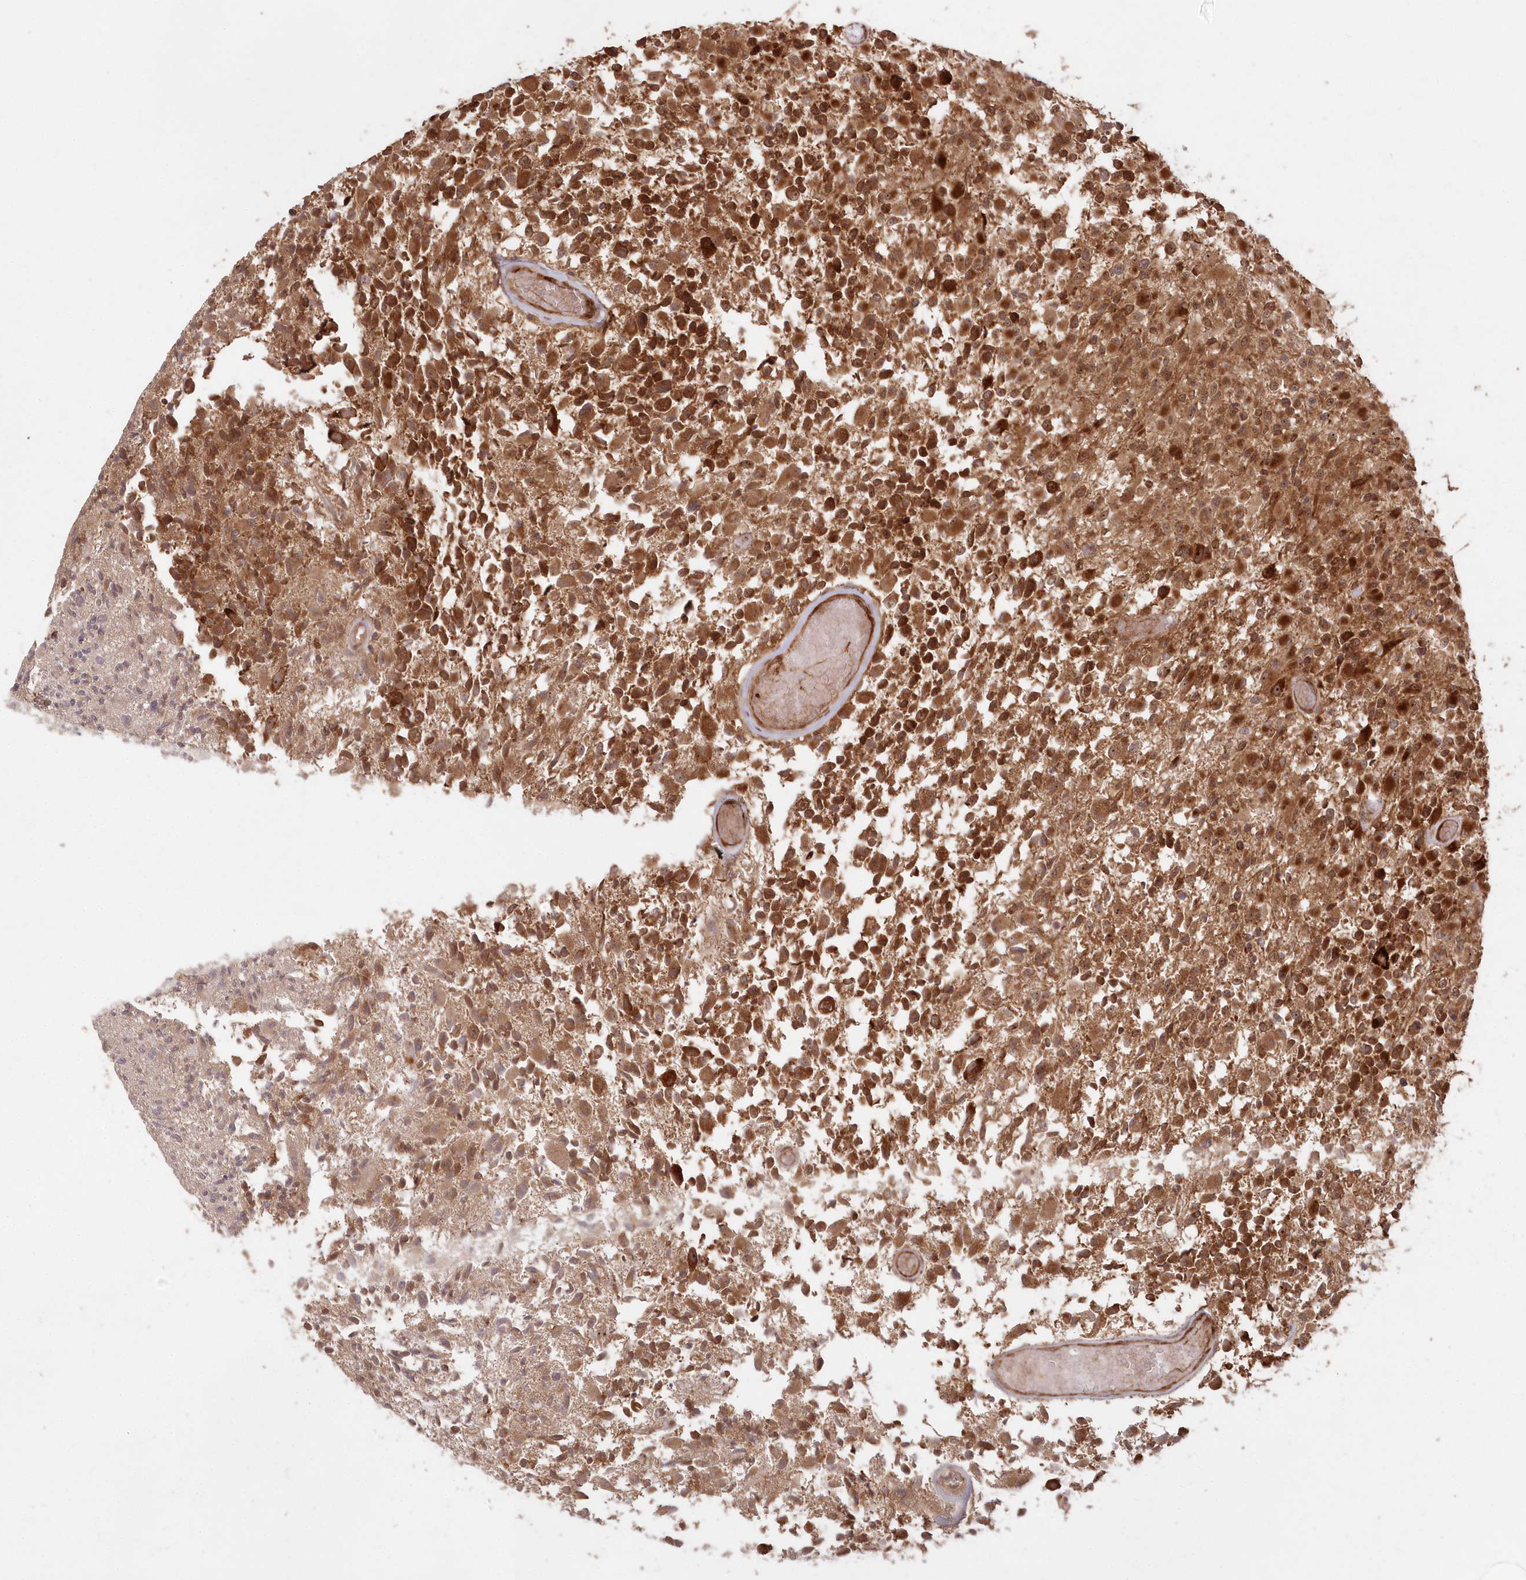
{"staining": {"intensity": "moderate", "quantity": ">75%", "location": "cytoplasmic/membranous,nuclear"}, "tissue": "glioma", "cell_type": "Tumor cells", "image_type": "cancer", "snomed": [{"axis": "morphology", "description": "Glioma, malignant, High grade"}, {"axis": "morphology", "description": "Glioblastoma, NOS"}, {"axis": "topography", "description": "Brain"}], "caption": "DAB immunohistochemical staining of human glioma displays moderate cytoplasmic/membranous and nuclear protein staining in approximately >75% of tumor cells.", "gene": "SERINC1", "patient": {"sex": "male", "age": 60}}